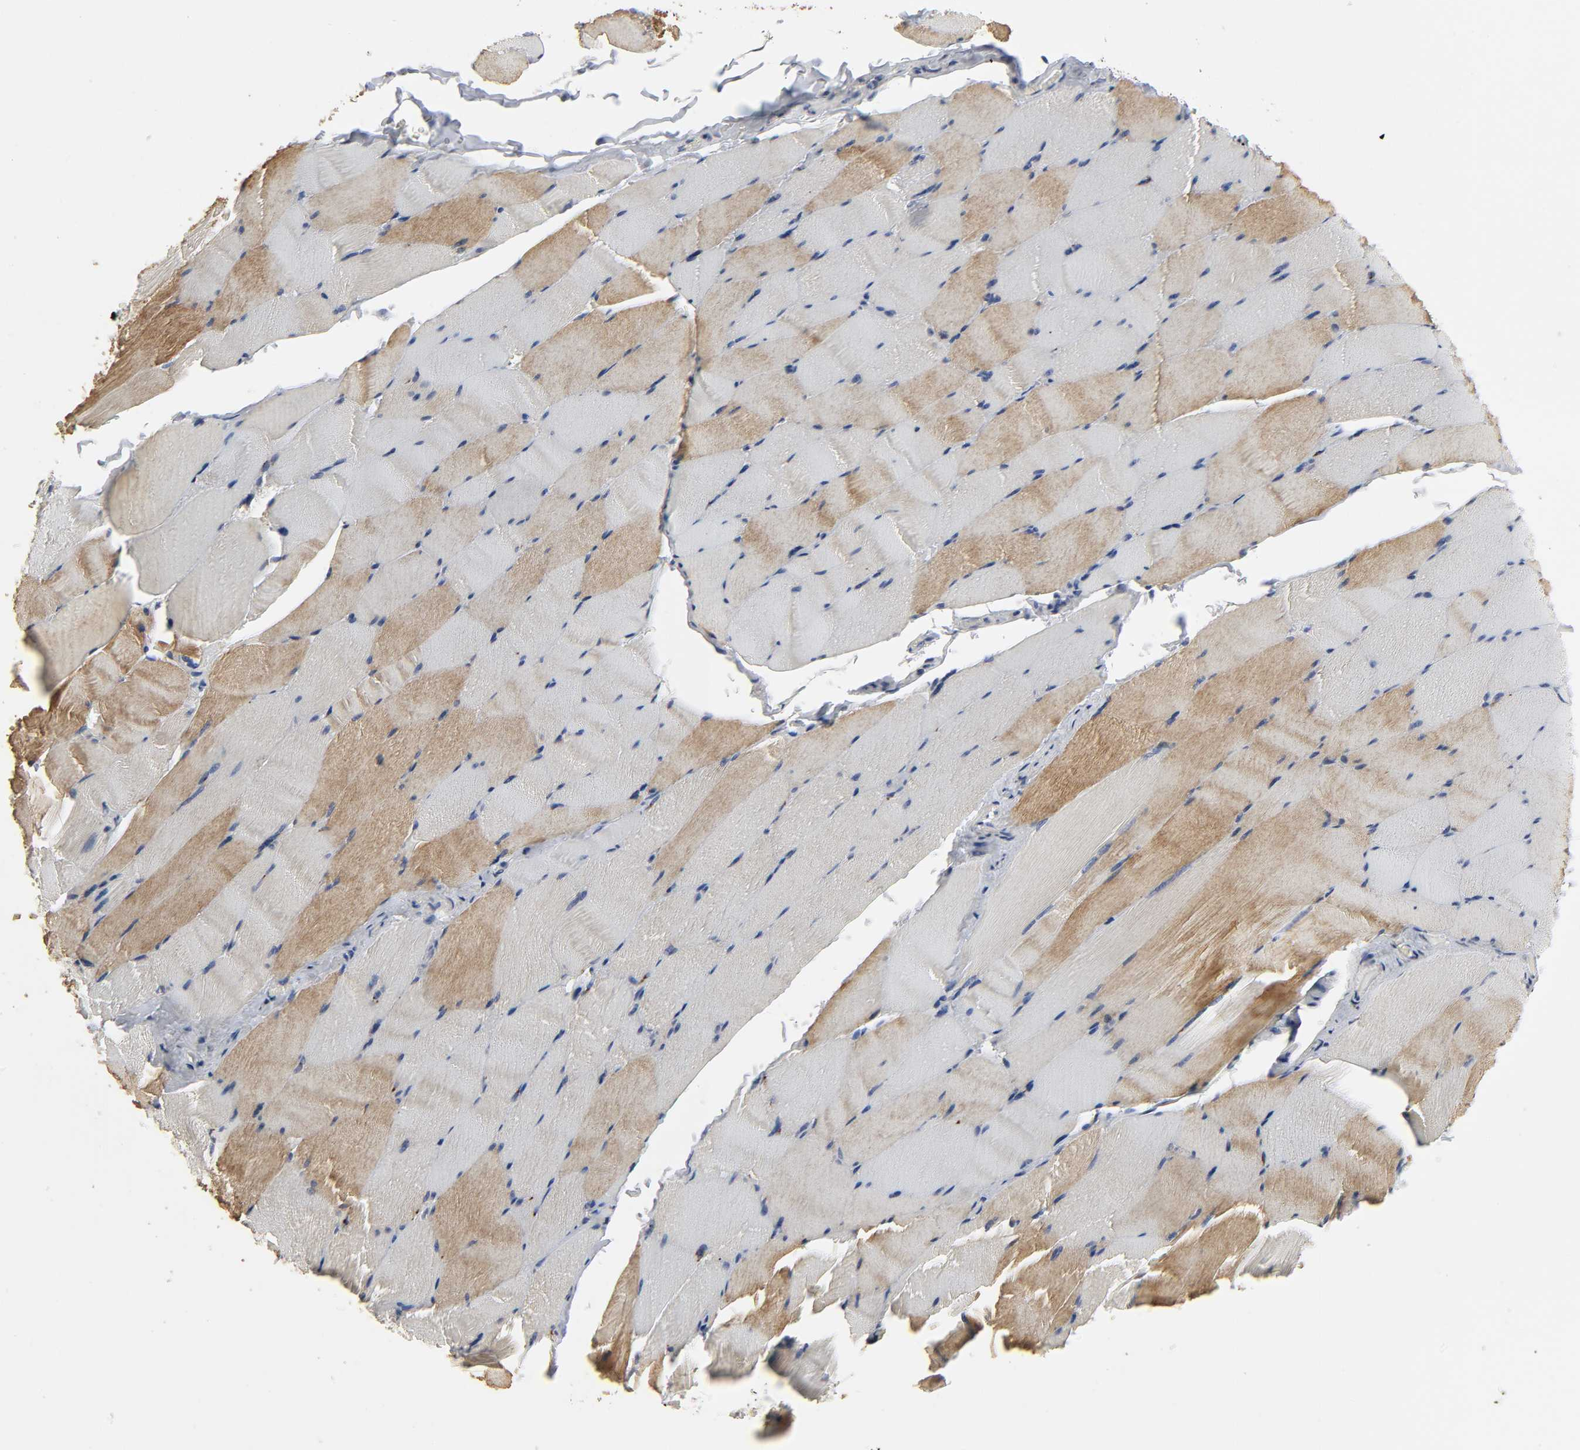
{"staining": {"intensity": "strong", "quantity": "25%-75%", "location": "cytoplasmic/membranous"}, "tissue": "skeletal muscle", "cell_type": "Myocytes", "image_type": "normal", "snomed": [{"axis": "morphology", "description": "Normal tissue, NOS"}, {"axis": "topography", "description": "Skeletal muscle"}], "caption": "An IHC photomicrograph of unremarkable tissue is shown. Protein staining in brown shows strong cytoplasmic/membranous positivity in skeletal muscle within myocytes.", "gene": "SLC10A2", "patient": {"sex": "male", "age": 62}}